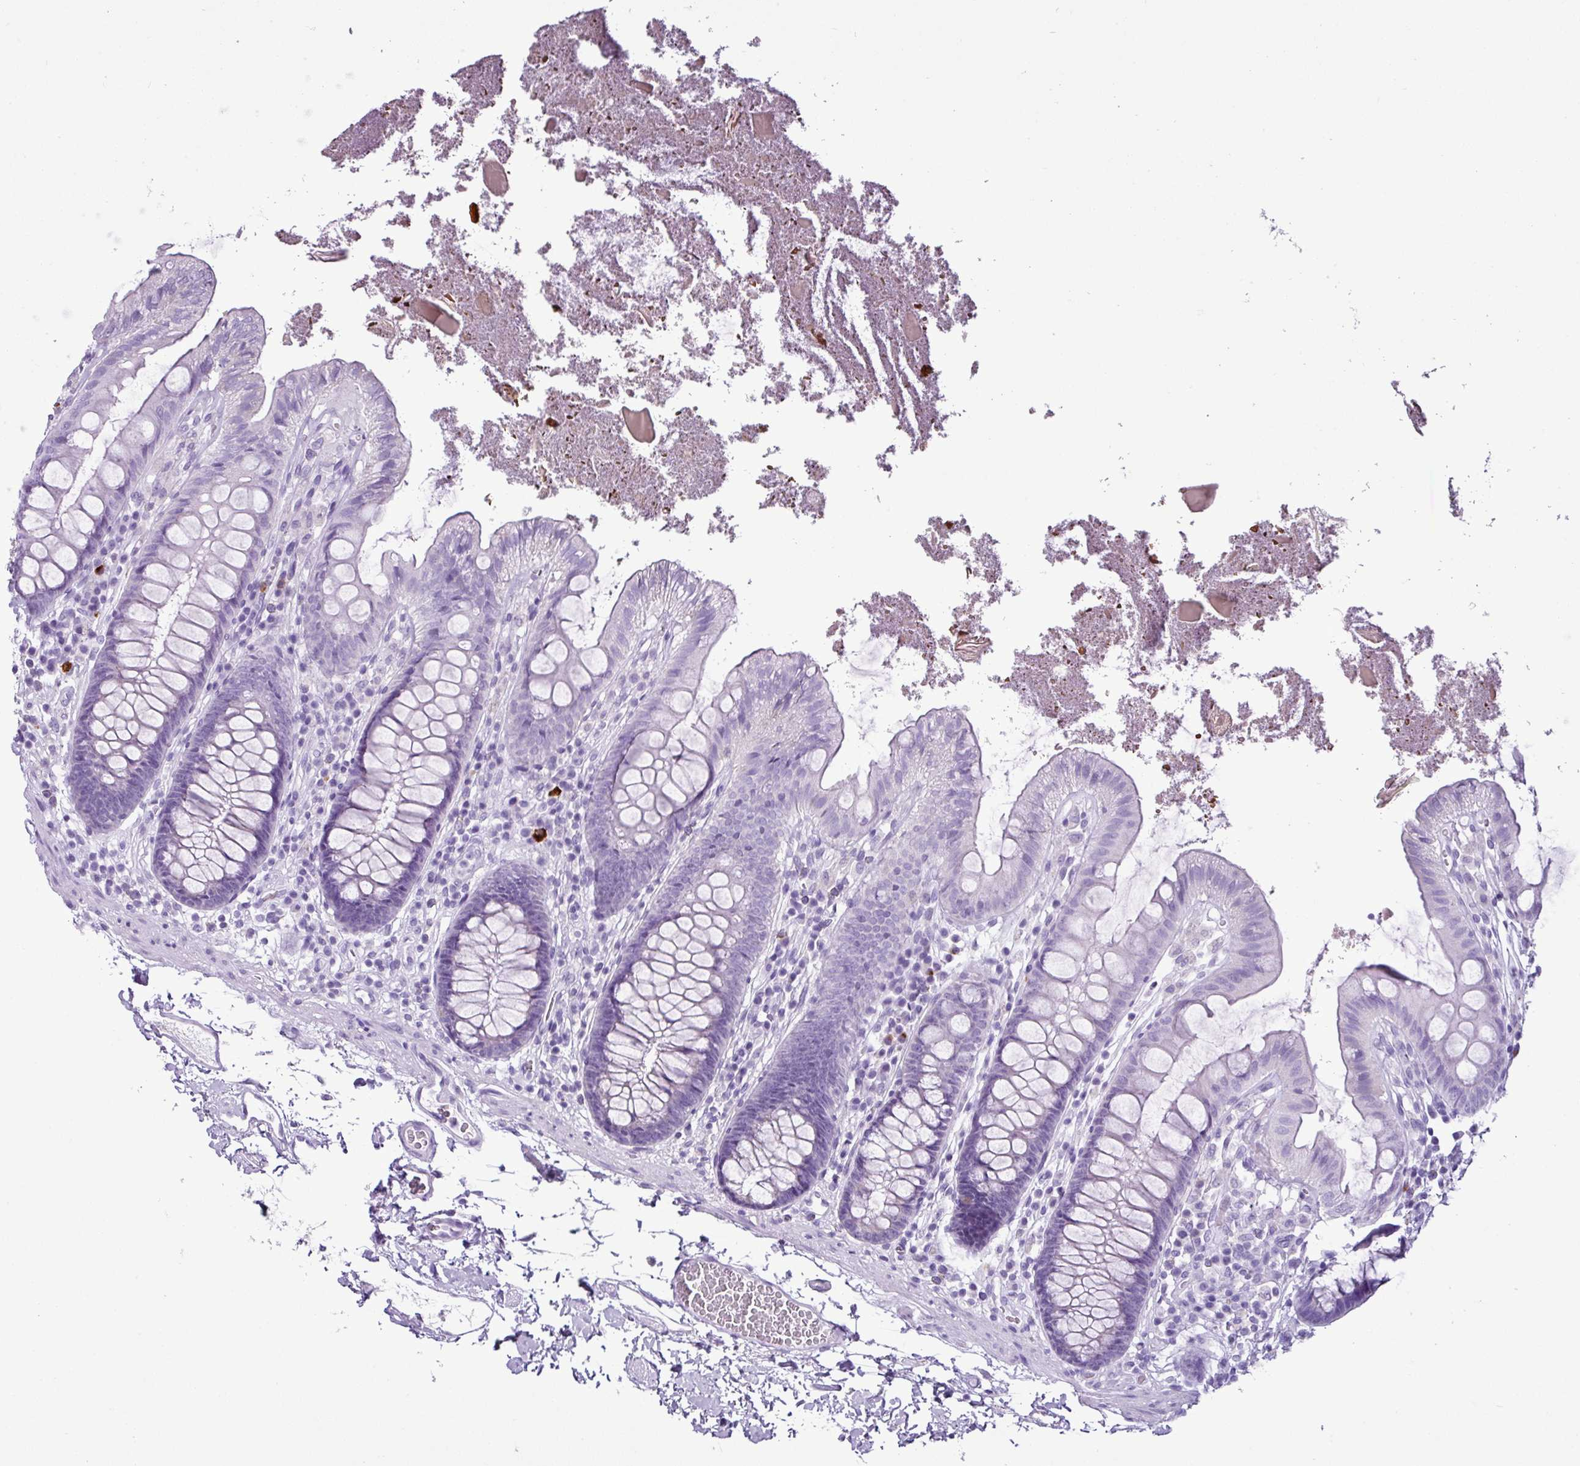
{"staining": {"intensity": "negative", "quantity": "none", "location": "none"}, "tissue": "colon", "cell_type": "Endothelial cells", "image_type": "normal", "snomed": [{"axis": "morphology", "description": "Normal tissue, NOS"}, {"axis": "topography", "description": "Colon"}], "caption": "Immunohistochemistry (IHC) image of benign colon: human colon stained with DAB (3,3'-diaminobenzidine) shows no significant protein staining in endothelial cells.", "gene": "LILRB4", "patient": {"sex": "male", "age": 84}}